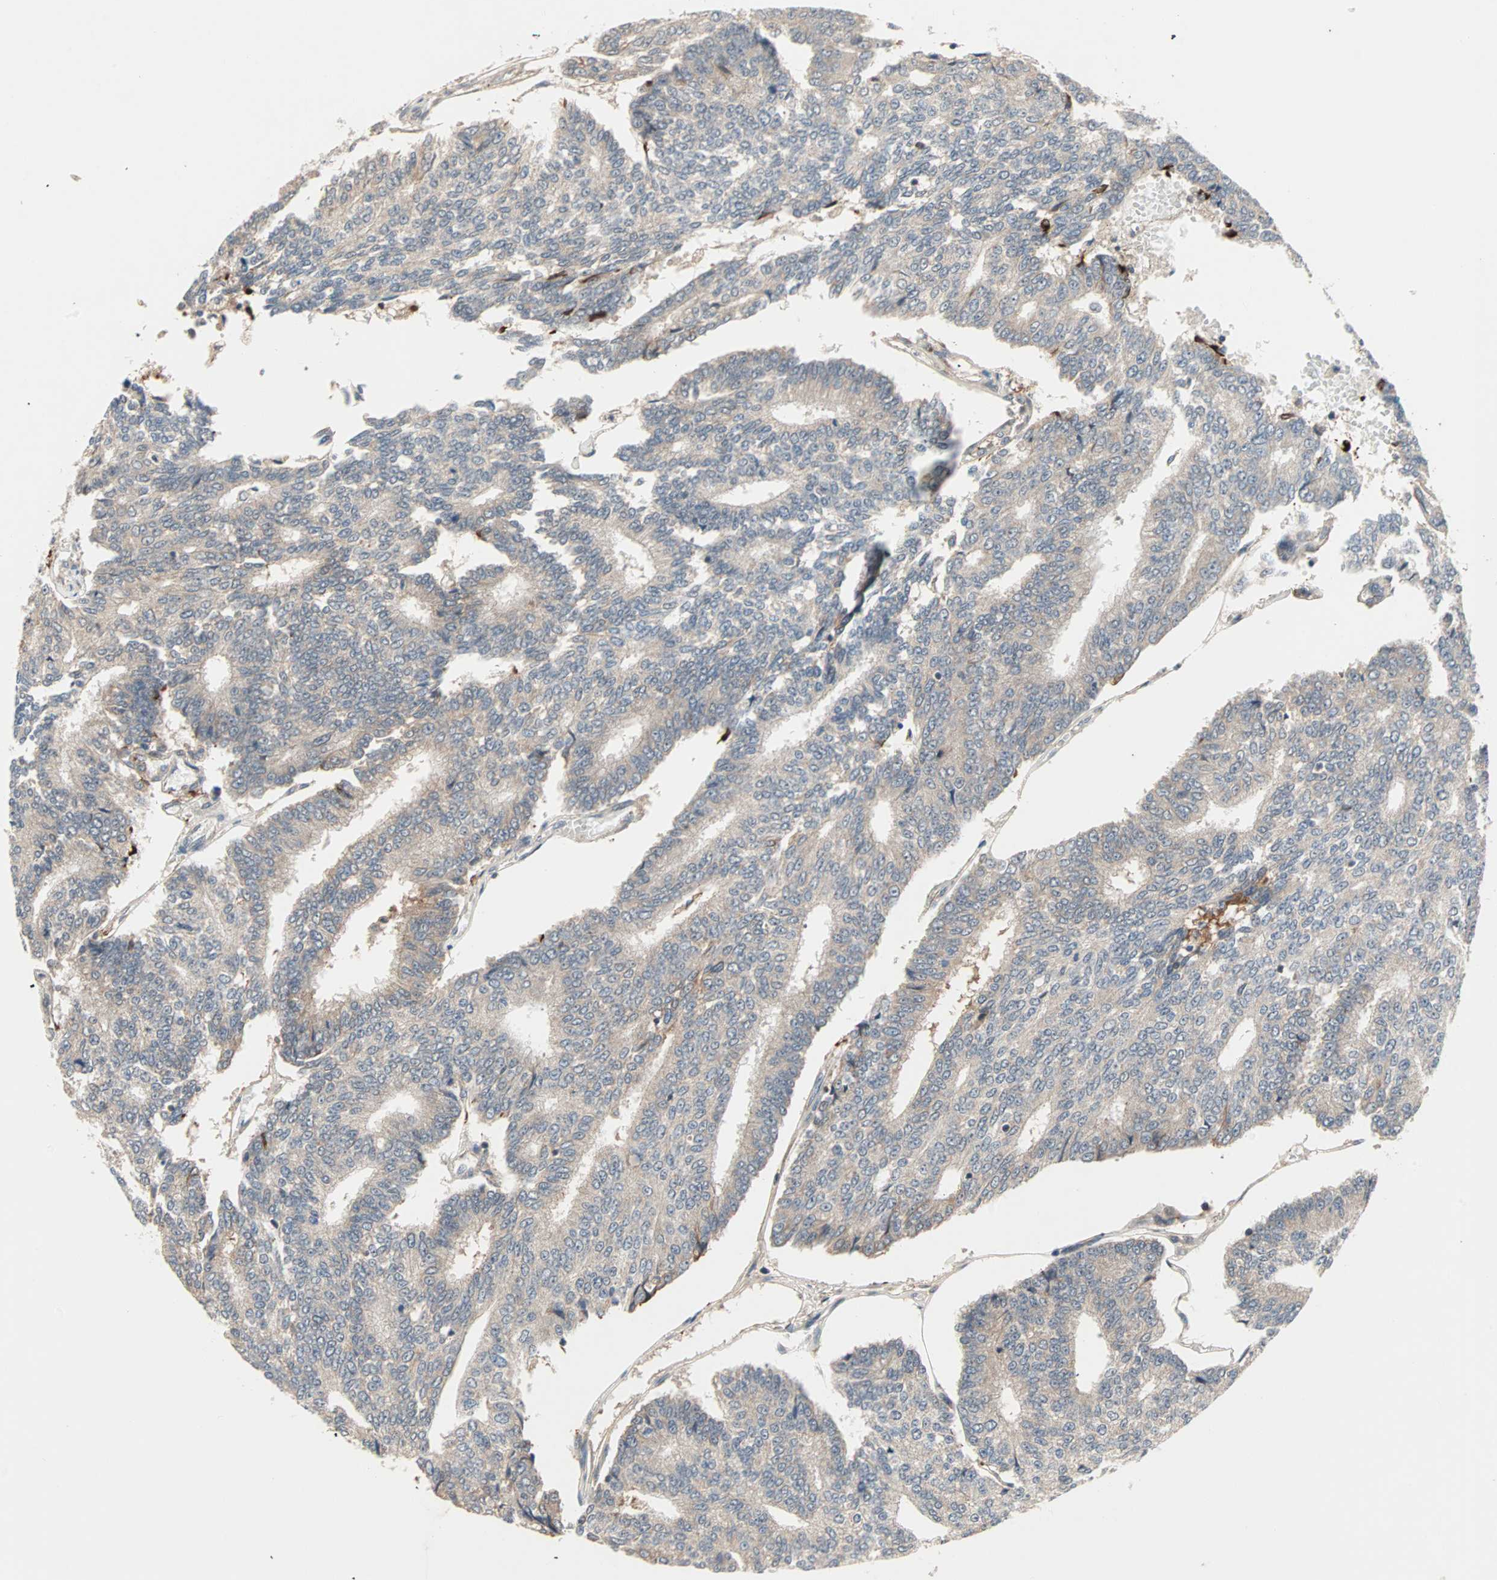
{"staining": {"intensity": "weak", "quantity": "25%-75%", "location": "cytoplasmic/membranous"}, "tissue": "prostate cancer", "cell_type": "Tumor cells", "image_type": "cancer", "snomed": [{"axis": "morphology", "description": "Adenocarcinoma, High grade"}, {"axis": "topography", "description": "Prostate"}], "caption": "Immunohistochemical staining of prostate cancer (adenocarcinoma (high-grade)) shows weak cytoplasmic/membranous protein staining in approximately 25%-75% of tumor cells.", "gene": "PROS1", "patient": {"sex": "male", "age": 55}}